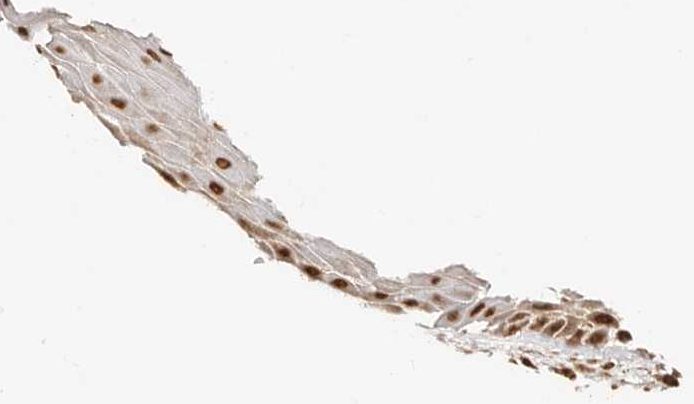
{"staining": {"intensity": "moderate", "quantity": ">75%", "location": "nuclear"}, "tissue": "oral mucosa", "cell_type": "Squamous epithelial cells", "image_type": "normal", "snomed": [{"axis": "morphology", "description": "Normal tissue, NOS"}, {"axis": "topography", "description": "Oral tissue"}], "caption": "A medium amount of moderate nuclear expression is identified in approximately >75% of squamous epithelial cells in unremarkable oral mucosa.", "gene": "CTNNBL1", "patient": {"sex": "male", "age": 13}}